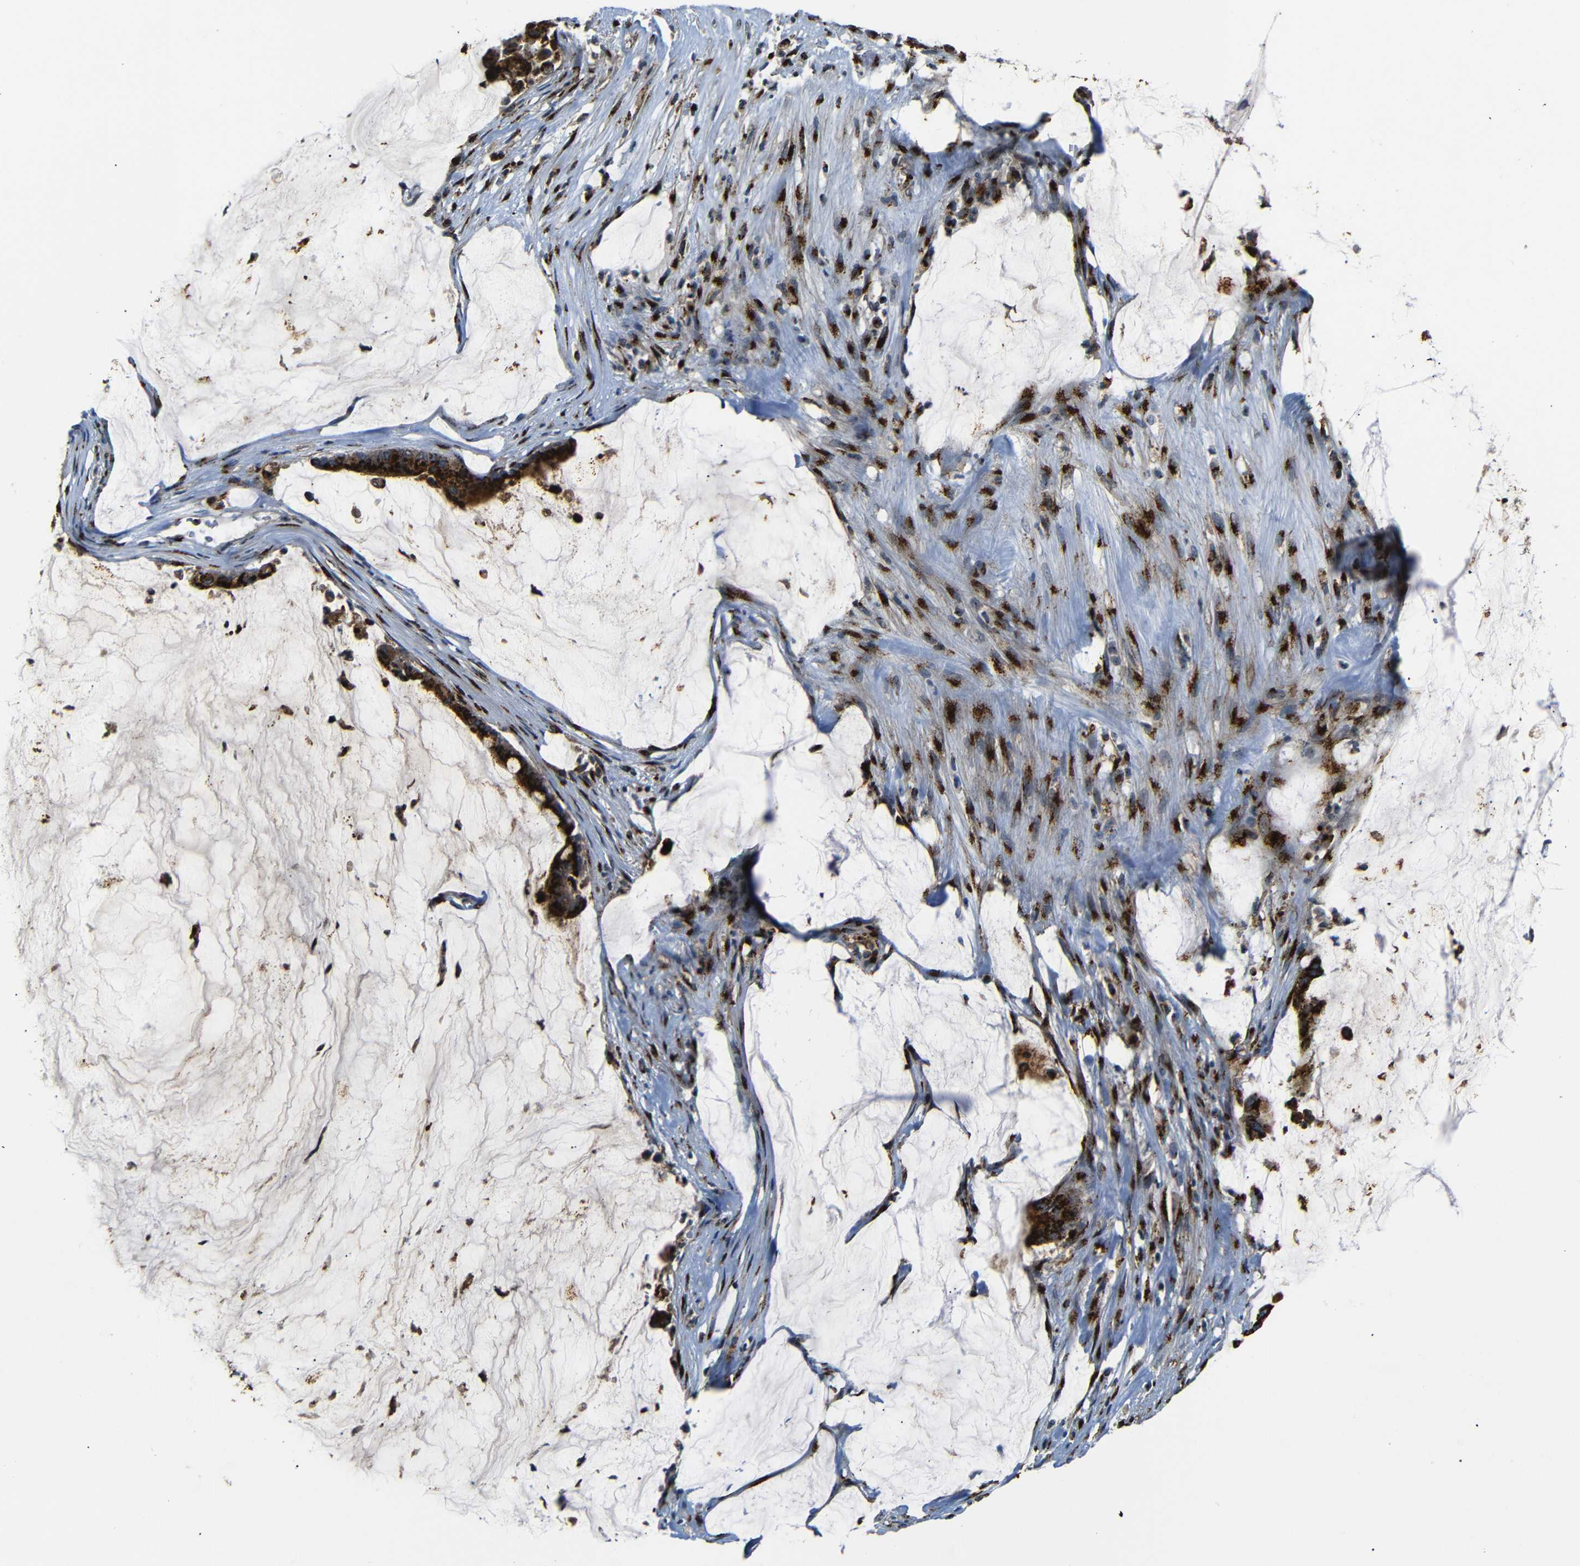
{"staining": {"intensity": "strong", "quantity": ">75%", "location": "cytoplasmic/membranous"}, "tissue": "pancreatic cancer", "cell_type": "Tumor cells", "image_type": "cancer", "snomed": [{"axis": "morphology", "description": "Adenocarcinoma, NOS"}, {"axis": "topography", "description": "Pancreas"}], "caption": "A brown stain labels strong cytoplasmic/membranous expression of a protein in human pancreatic cancer (adenocarcinoma) tumor cells.", "gene": "TGOLN2", "patient": {"sex": "male", "age": 41}}